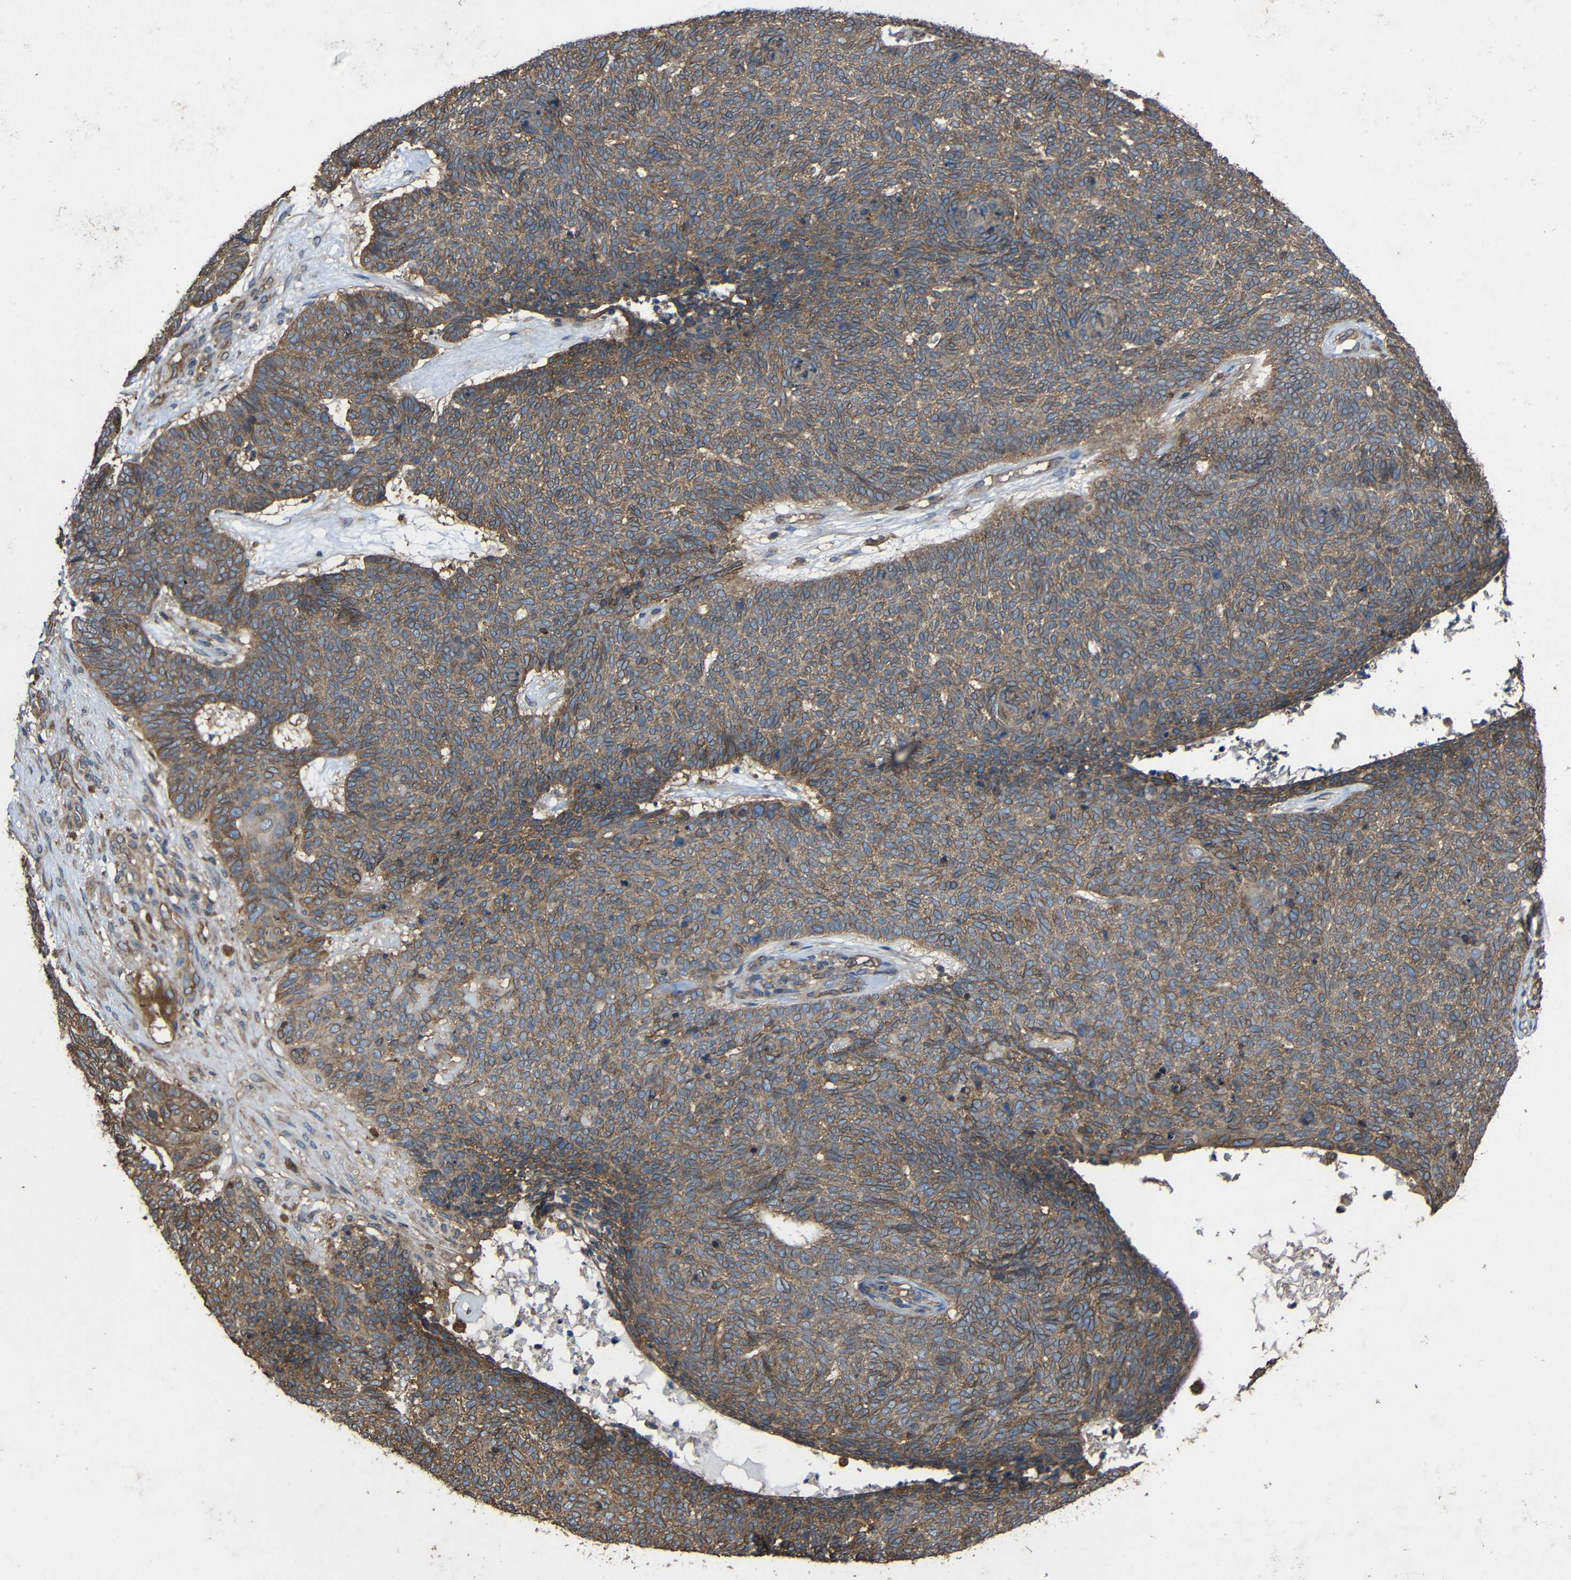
{"staining": {"intensity": "moderate", "quantity": ">75%", "location": "cytoplasmic/membranous"}, "tissue": "skin cancer", "cell_type": "Tumor cells", "image_type": "cancer", "snomed": [{"axis": "morphology", "description": "Basal cell carcinoma"}, {"axis": "topography", "description": "Skin"}], "caption": "Skin cancer was stained to show a protein in brown. There is medium levels of moderate cytoplasmic/membranous staining in about >75% of tumor cells.", "gene": "TREM2", "patient": {"sex": "female", "age": 84}}